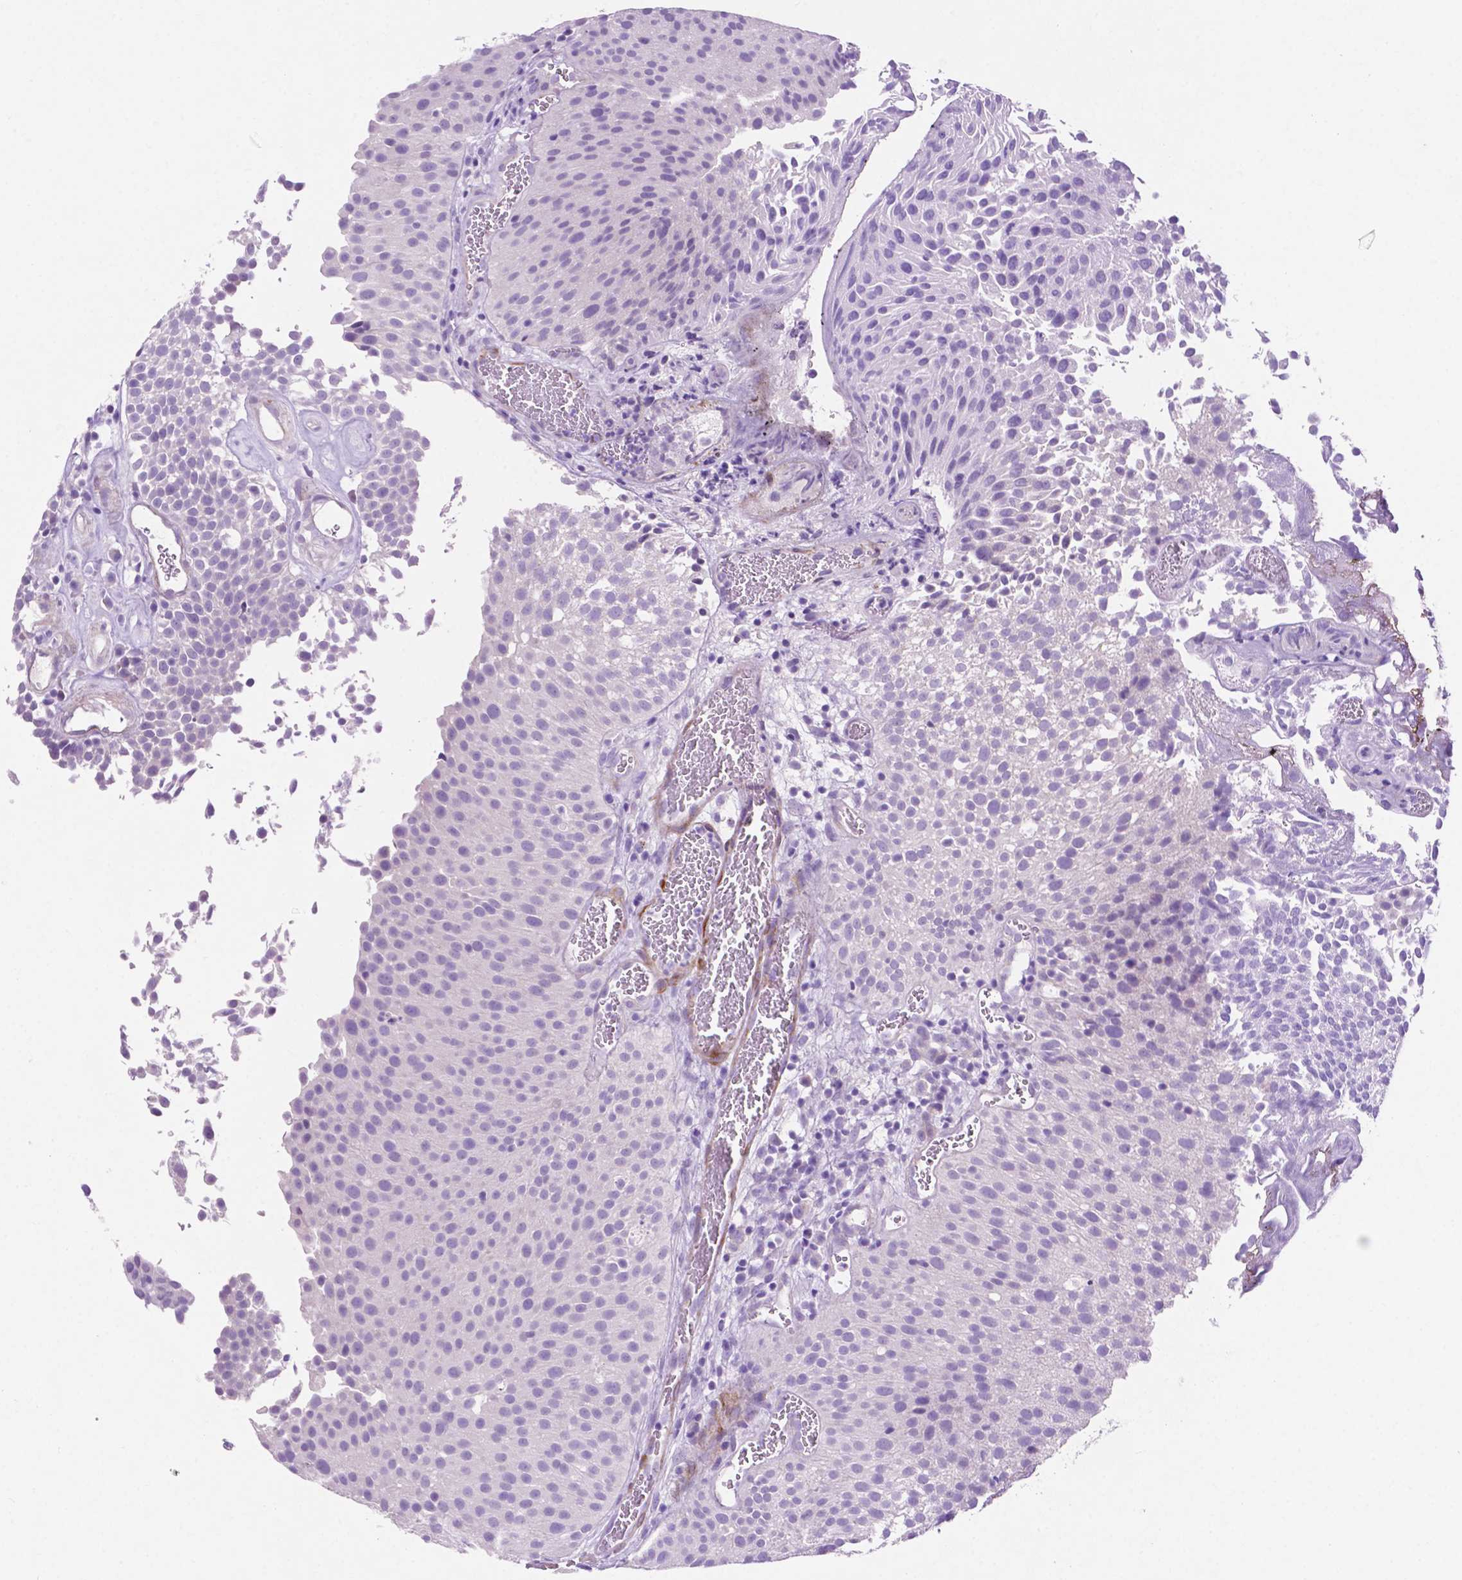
{"staining": {"intensity": "negative", "quantity": "none", "location": "none"}, "tissue": "urothelial cancer", "cell_type": "Tumor cells", "image_type": "cancer", "snomed": [{"axis": "morphology", "description": "Urothelial carcinoma, Low grade"}, {"axis": "topography", "description": "Urinary bladder"}], "caption": "Urothelial cancer was stained to show a protein in brown. There is no significant expression in tumor cells. (Immunohistochemistry, brightfield microscopy, high magnification).", "gene": "ASPG", "patient": {"sex": "female", "age": 79}}